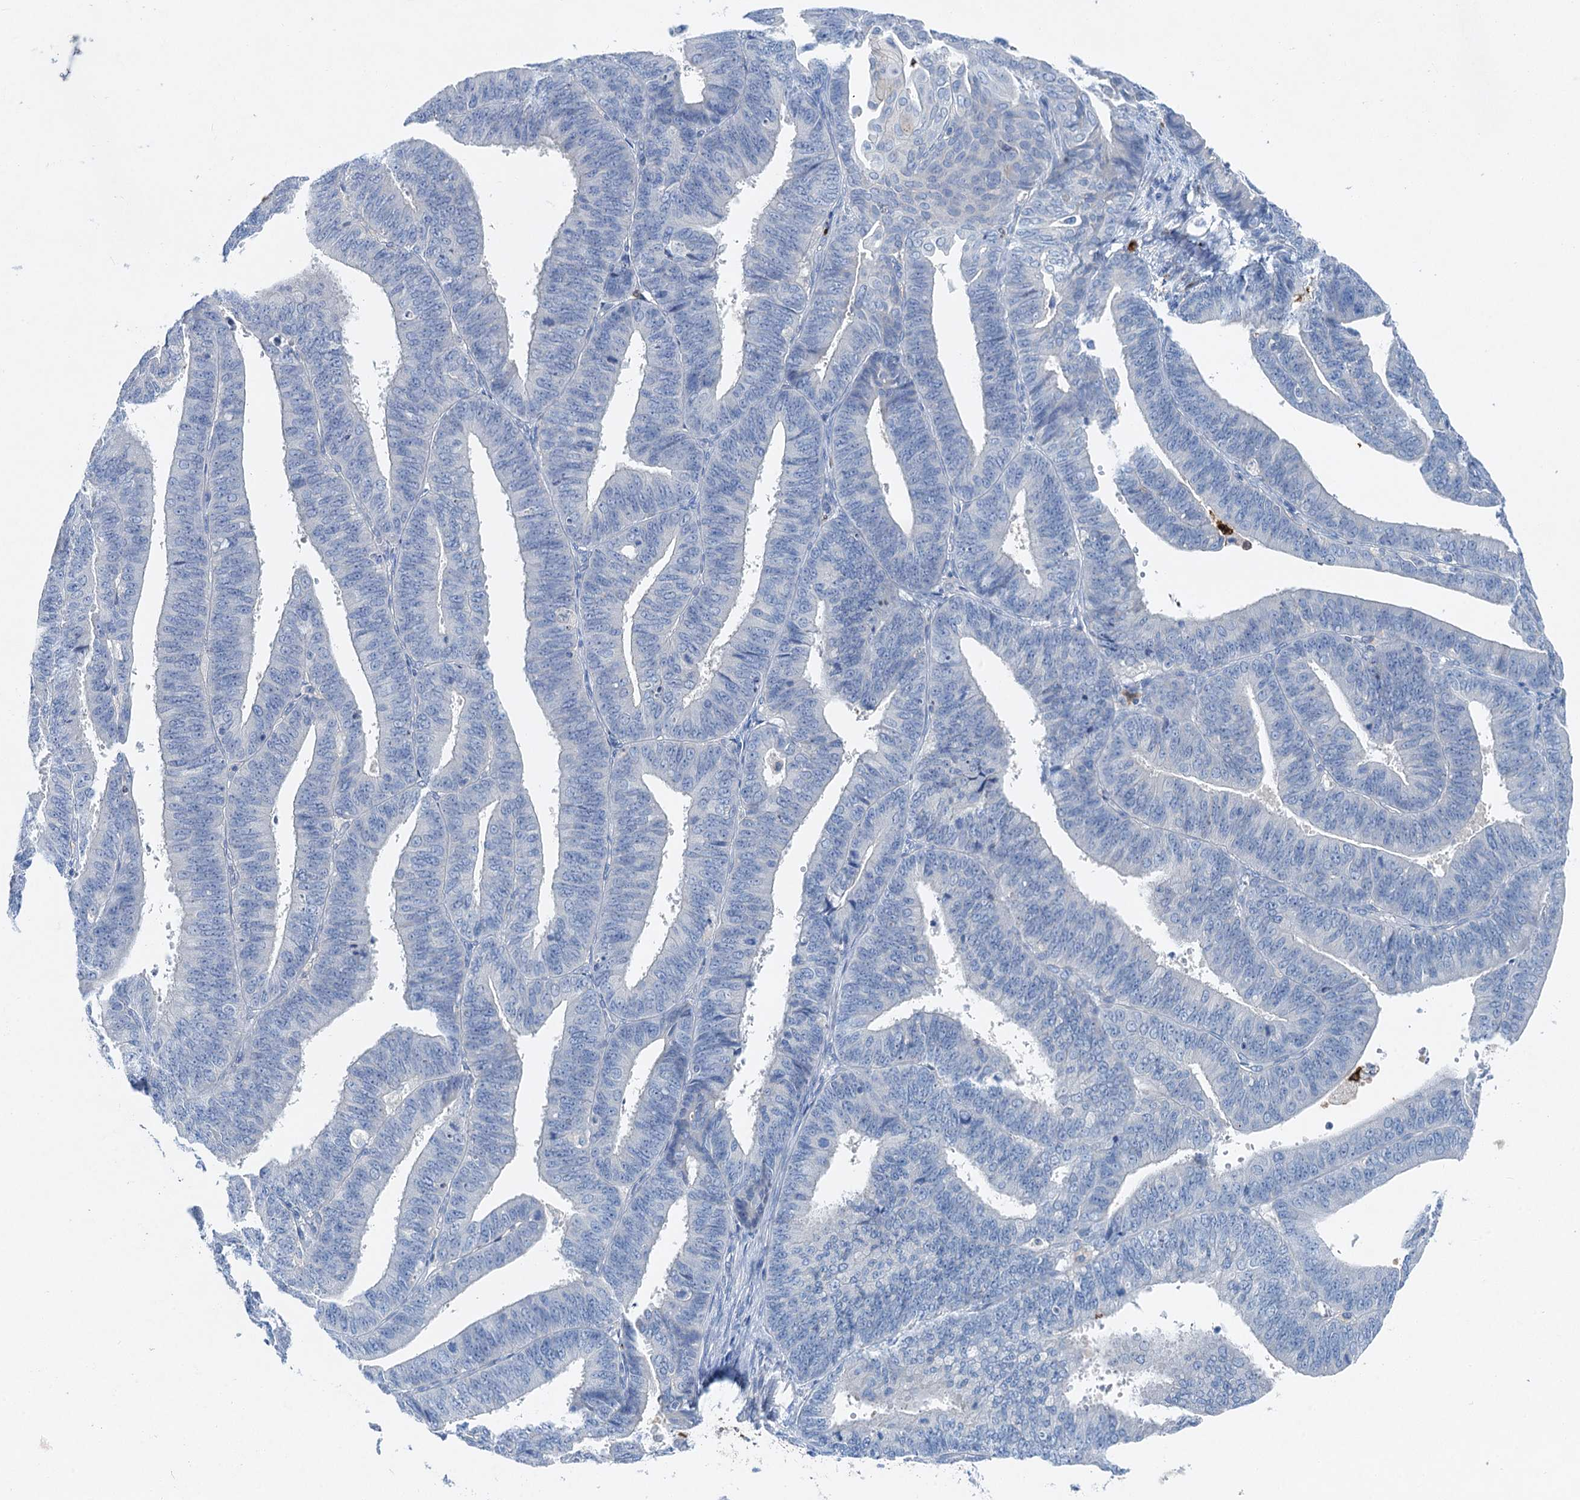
{"staining": {"intensity": "negative", "quantity": "none", "location": "none"}, "tissue": "endometrial cancer", "cell_type": "Tumor cells", "image_type": "cancer", "snomed": [{"axis": "morphology", "description": "Adenocarcinoma, NOS"}, {"axis": "topography", "description": "Endometrium"}], "caption": "The immunohistochemistry histopathology image has no significant positivity in tumor cells of endometrial cancer (adenocarcinoma) tissue.", "gene": "OTOA", "patient": {"sex": "female", "age": 73}}